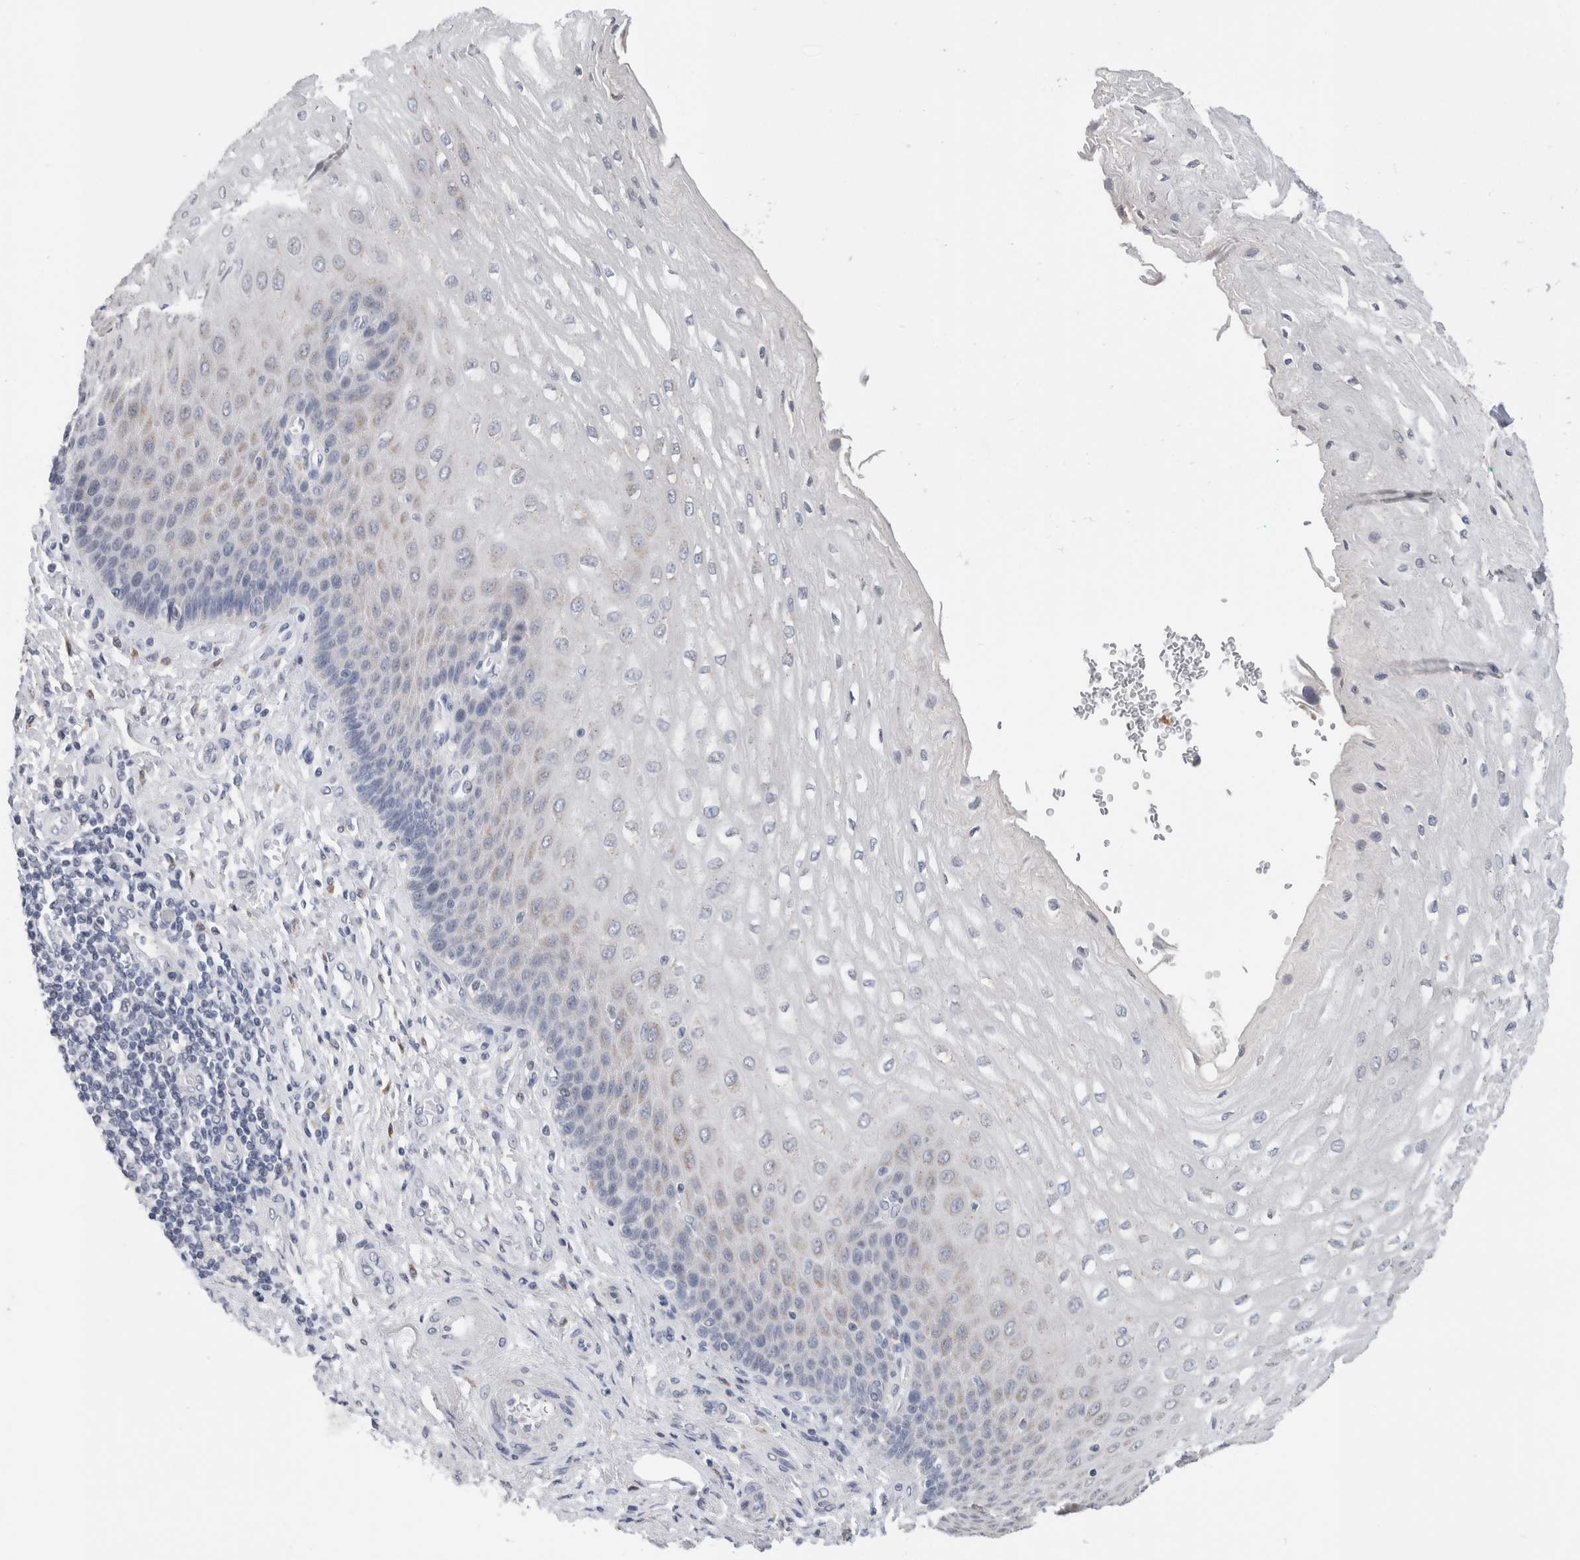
{"staining": {"intensity": "weak", "quantity": "<25%", "location": "cytoplasmic/membranous"}, "tissue": "esophagus", "cell_type": "Squamous epithelial cells", "image_type": "normal", "snomed": [{"axis": "morphology", "description": "Normal tissue, NOS"}, {"axis": "topography", "description": "Esophagus"}], "caption": "This is a micrograph of IHC staining of normal esophagus, which shows no positivity in squamous epithelial cells.", "gene": "SCN2A", "patient": {"sex": "male", "age": 54}}